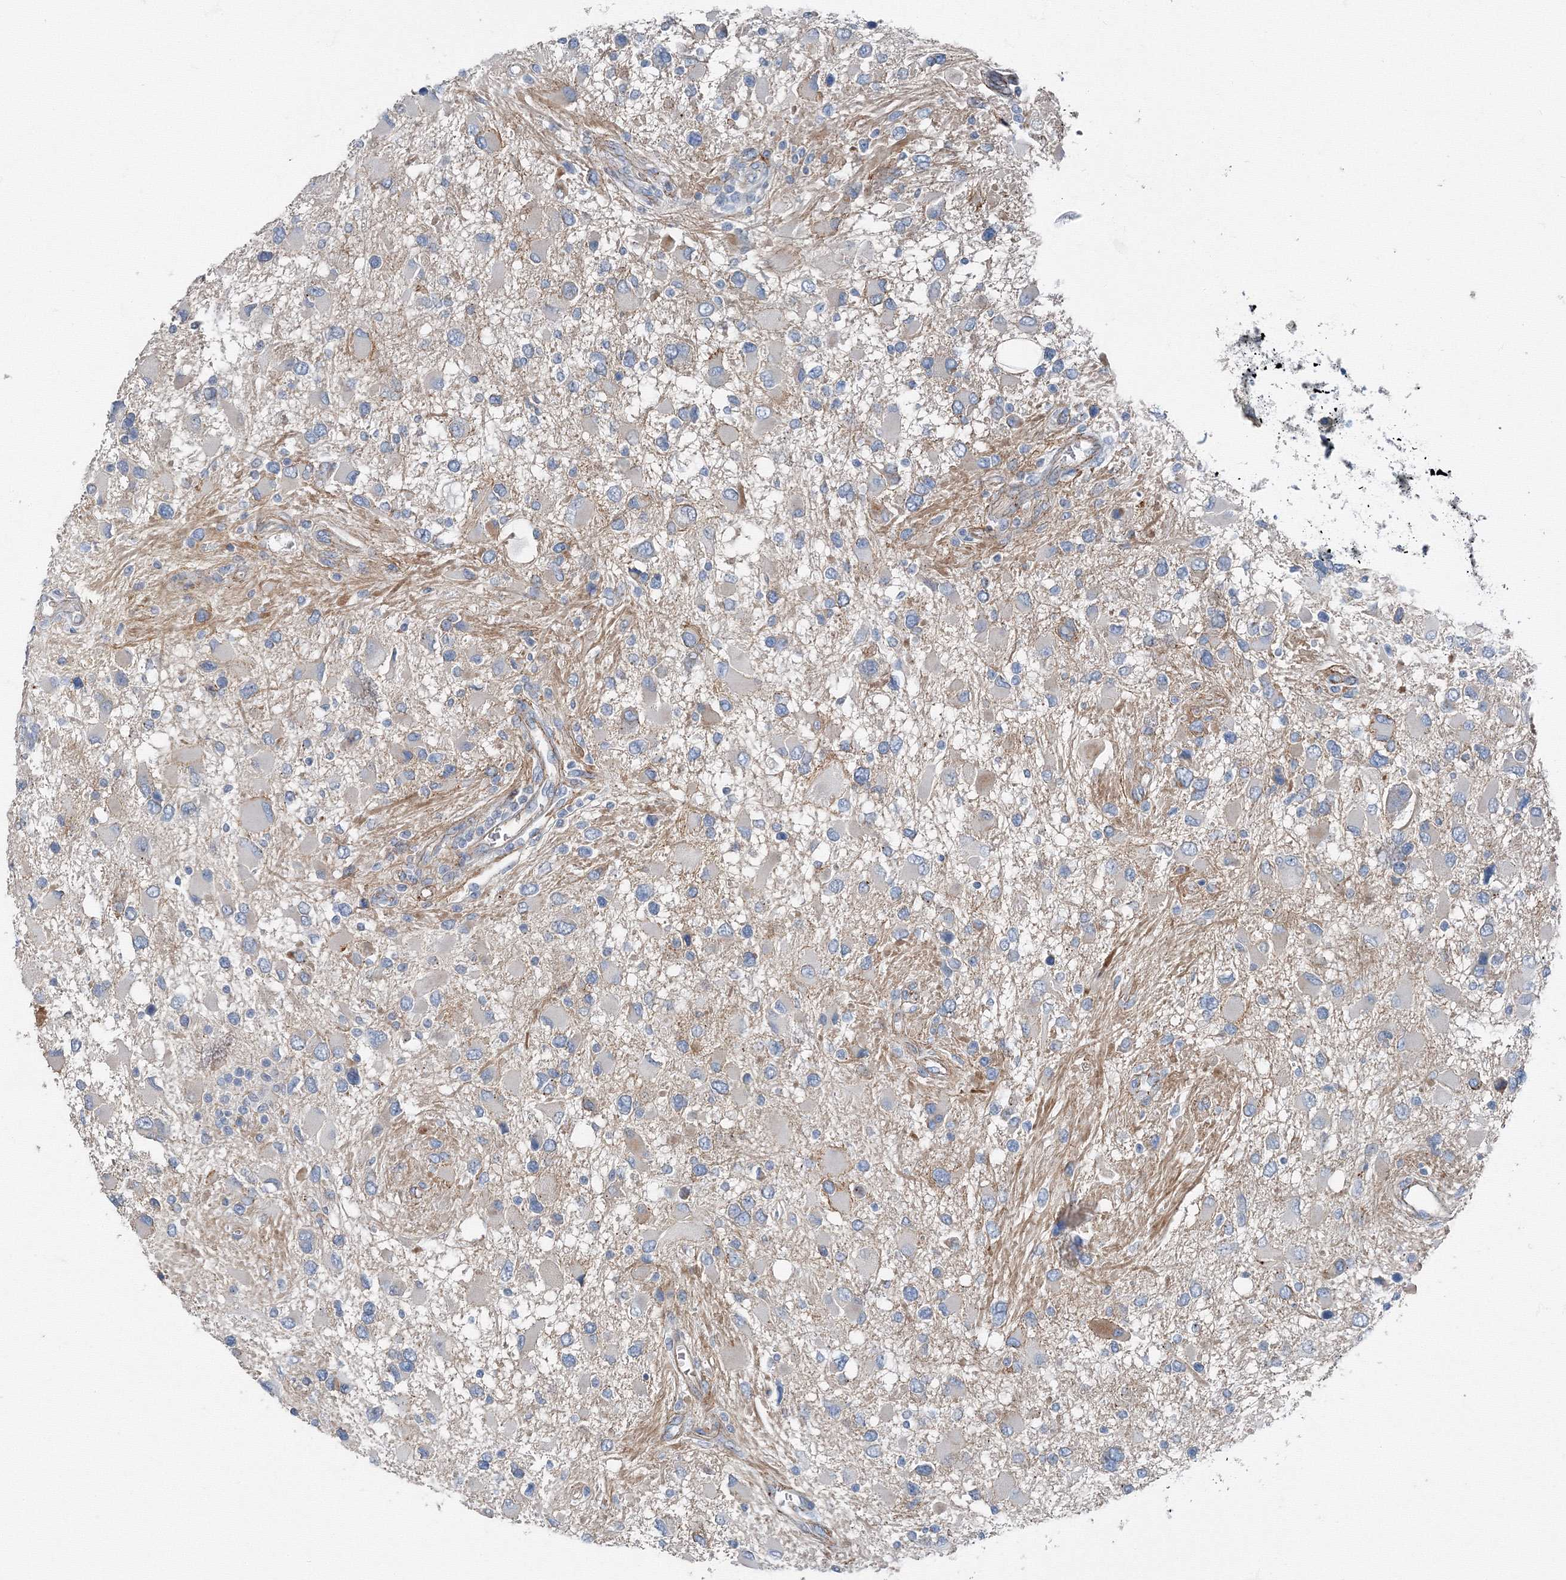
{"staining": {"intensity": "negative", "quantity": "none", "location": "none"}, "tissue": "glioma", "cell_type": "Tumor cells", "image_type": "cancer", "snomed": [{"axis": "morphology", "description": "Glioma, malignant, High grade"}, {"axis": "topography", "description": "Brain"}], "caption": "Immunohistochemical staining of high-grade glioma (malignant) exhibits no significant positivity in tumor cells.", "gene": "AASDH", "patient": {"sex": "male", "age": 53}}